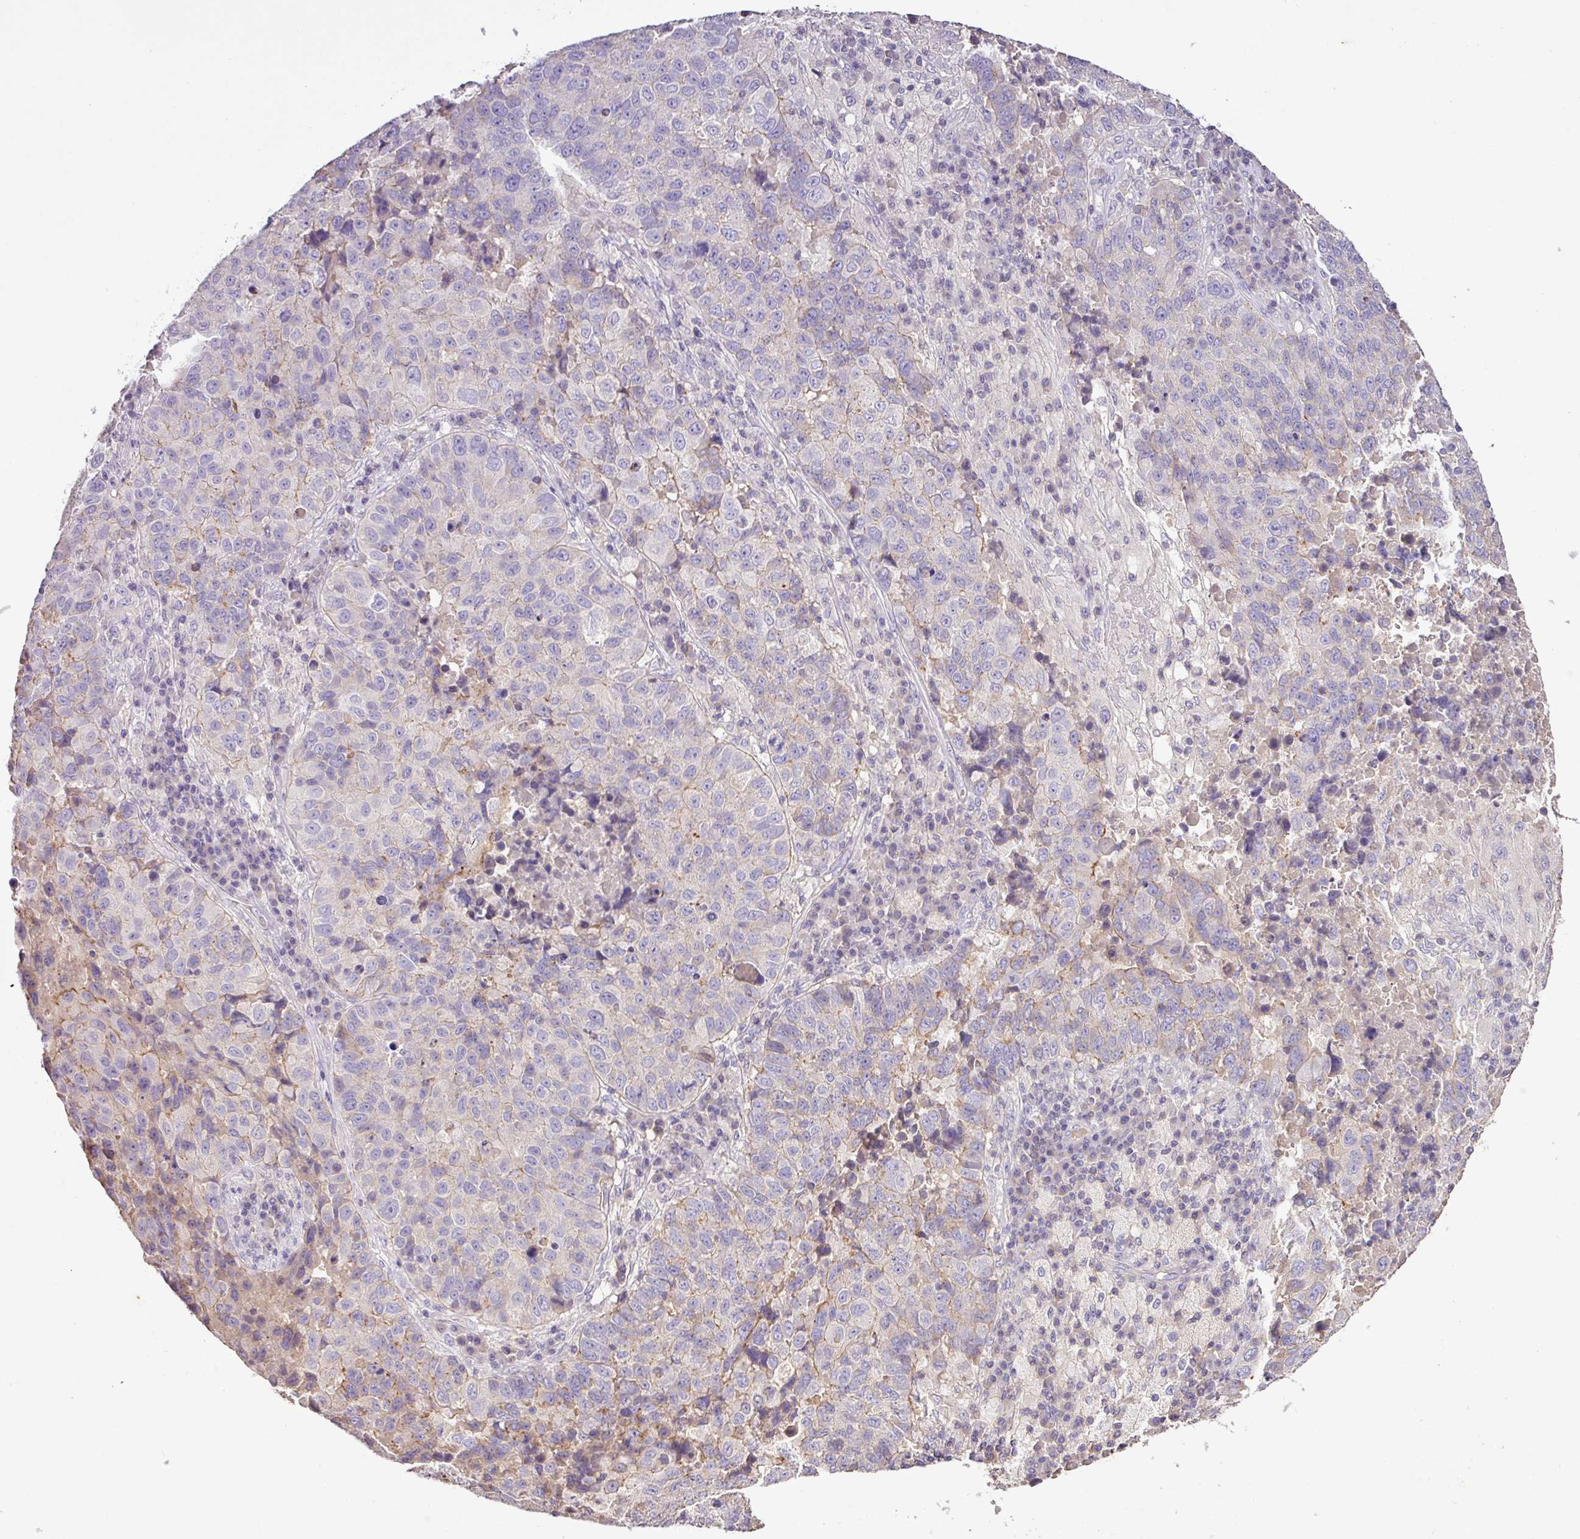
{"staining": {"intensity": "negative", "quantity": "none", "location": "none"}, "tissue": "lung cancer", "cell_type": "Tumor cells", "image_type": "cancer", "snomed": [{"axis": "morphology", "description": "Squamous cell carcinoma, NOS"}, {"axis": "topography", "description": "Lung"}], "caption": "The histopathology image demonstrates no significant staining in tumor cells of lung cancer.", "gene": "AGR3", "patient": {"sex": "male", "age": 73}}